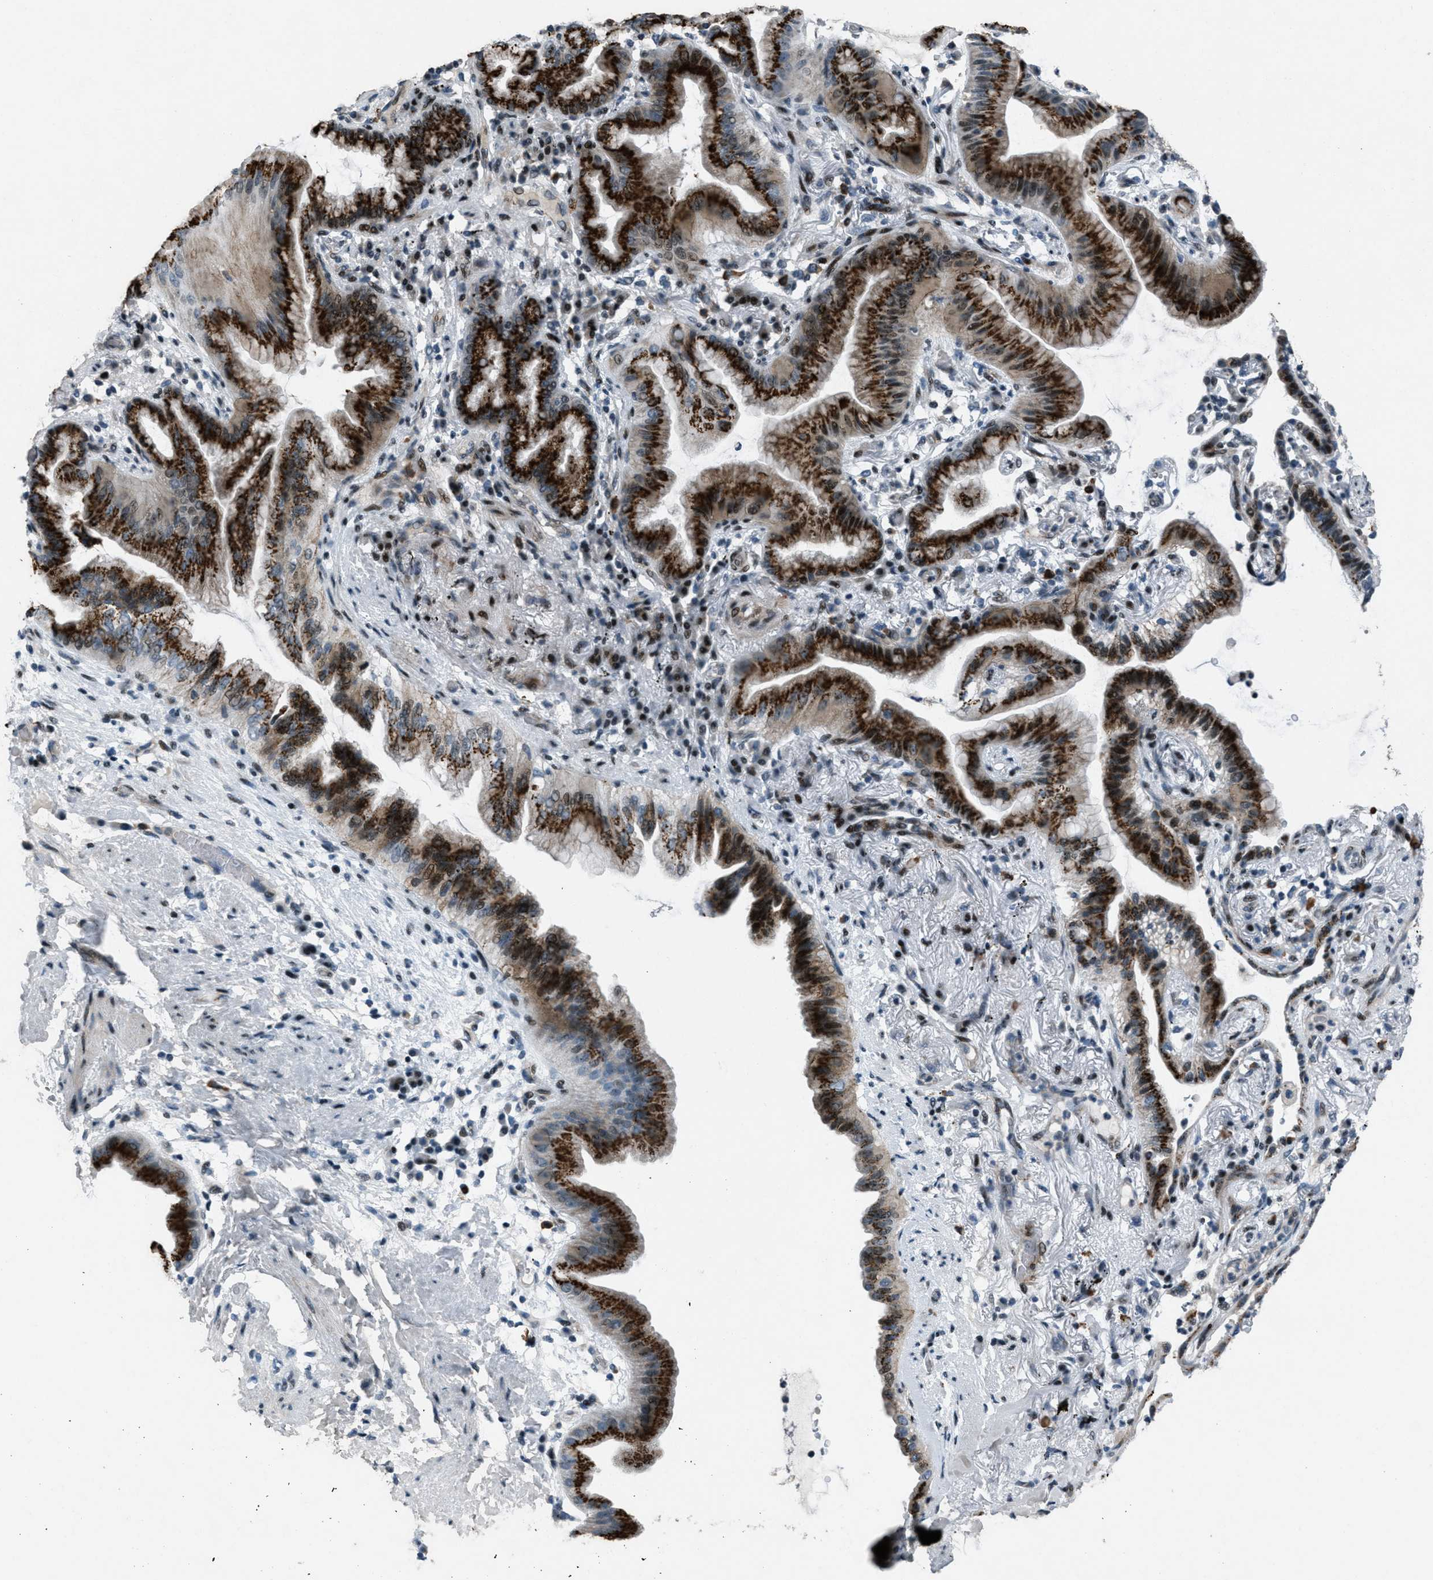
{"staining": {"intensity": "strong", "quantity": ">75%", "location": "cytoplasmic/membranous"}, "tissue": "lung cancer", "cell_type": "Tumor cells", "image_type": "cancer", "snomed": [{"axis": "morphology", "description": "Normal tissue, NOS"}, {"axis": "morphology", "description": "Adenocarcinoma, NOS"}, {"axis": "topography", "description": "Bronchus"}, {"axis": "topography", "description": "Lung"}], "caption": "Human adenocarcinoma (lung) stained with a brown dye displays strong cytoplasmic/membranous positive staining in about >75% of tumor cells.", "gene": "GPC6", "patient": {"sex": "female", "age": 70}}